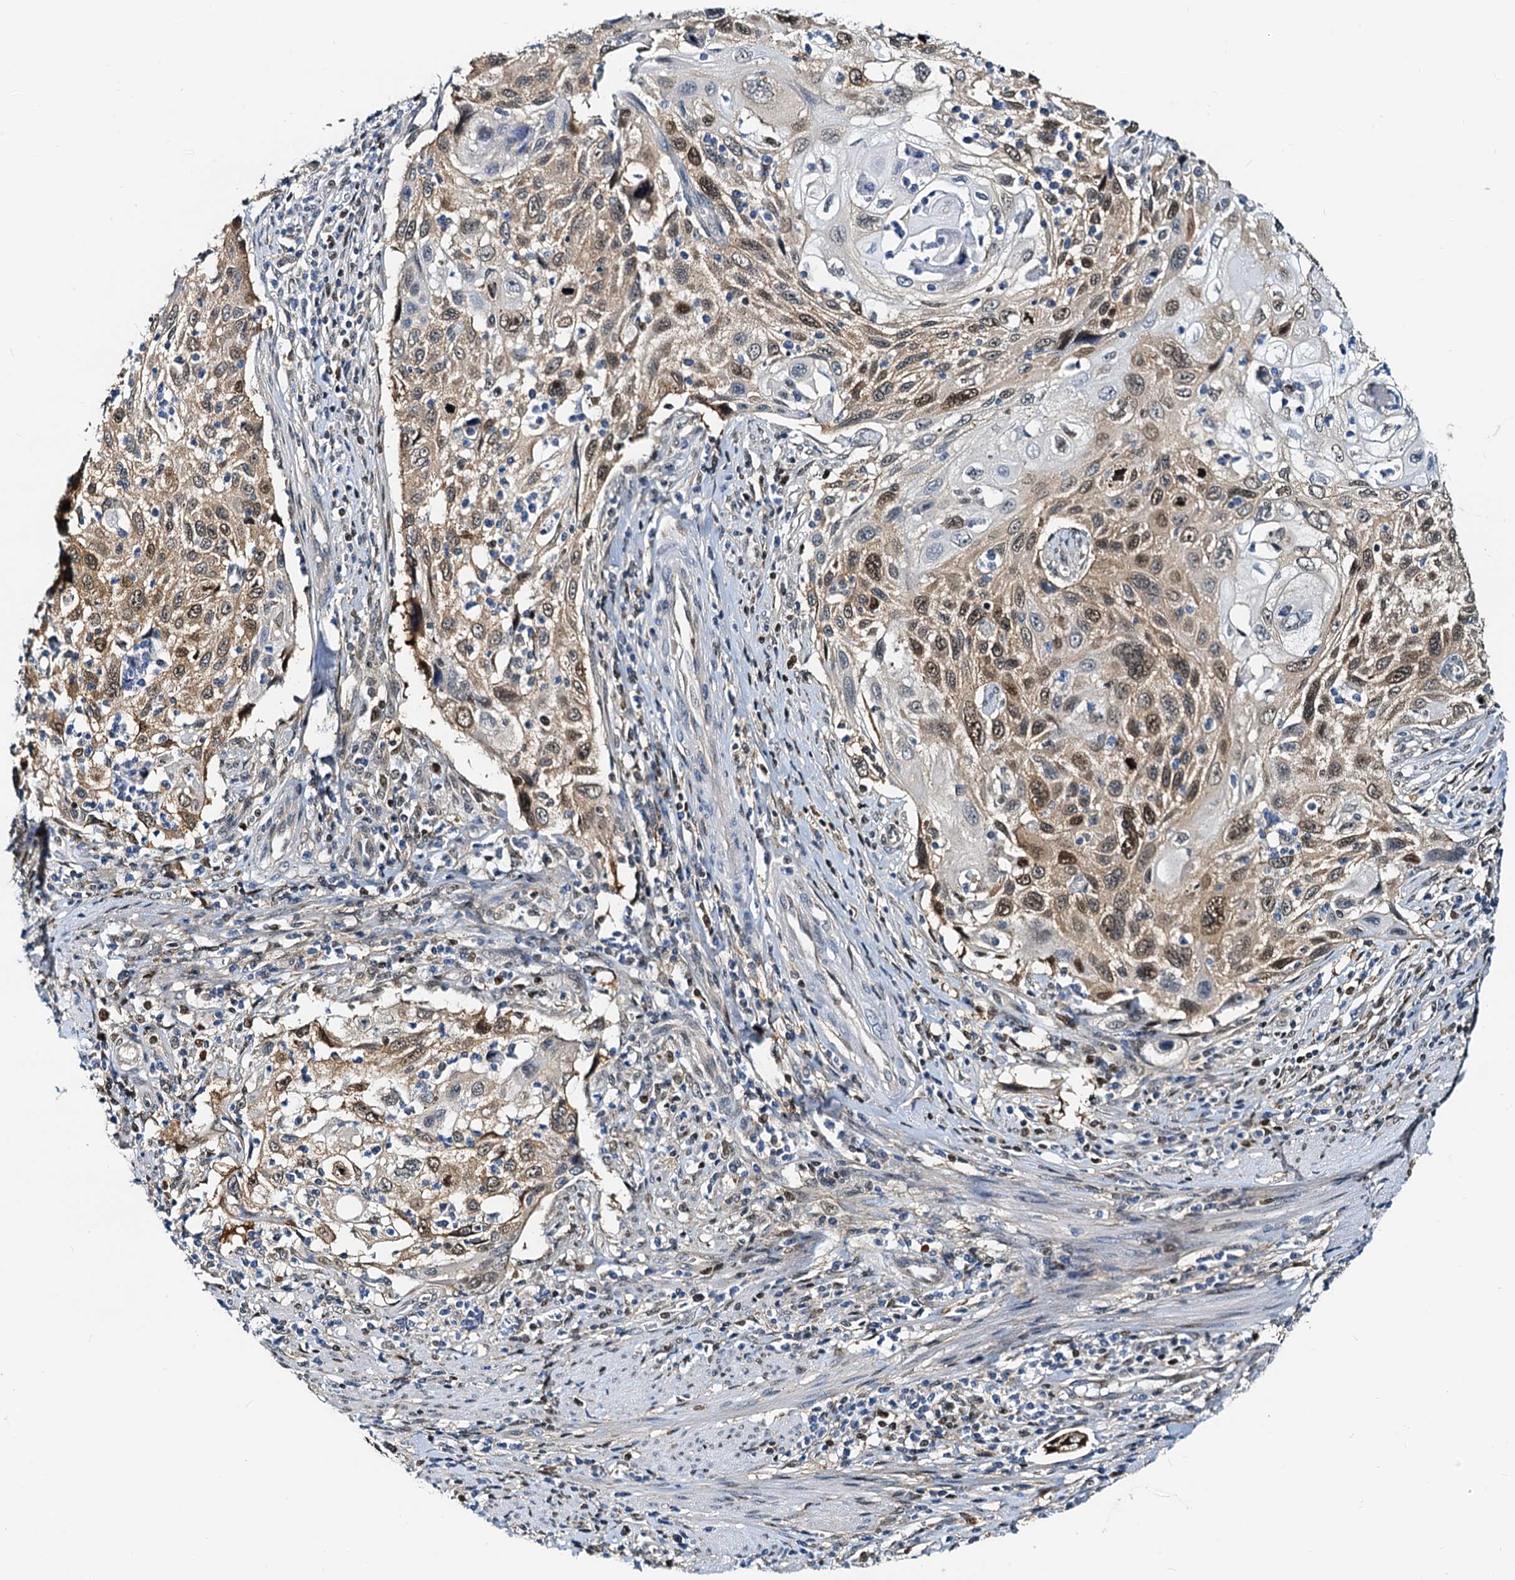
{"staining": {"intensity": "moderate", "quantity": "25%-75%", "location": "cytoplasmic/membranous,nuclear"}, "tissue": "cervical cancer", "cell_type": "Tumor cells", "image_type": "cancer", "snomed": [{"axis": "morphology", "description": "Squamous cell carcinoma, NOS"}, {"axis": "topography", "description": "Cervix"}], "caption": "Human cervical squamous cell carcinoma stained for a protein (brown) displays moderate cytoplasmic/membranous and nuclear positive positivity in approximately 25%-75% of tumor cells.", "gene": "PTGES3", "patient": {"sex": "female", "age": 70}}